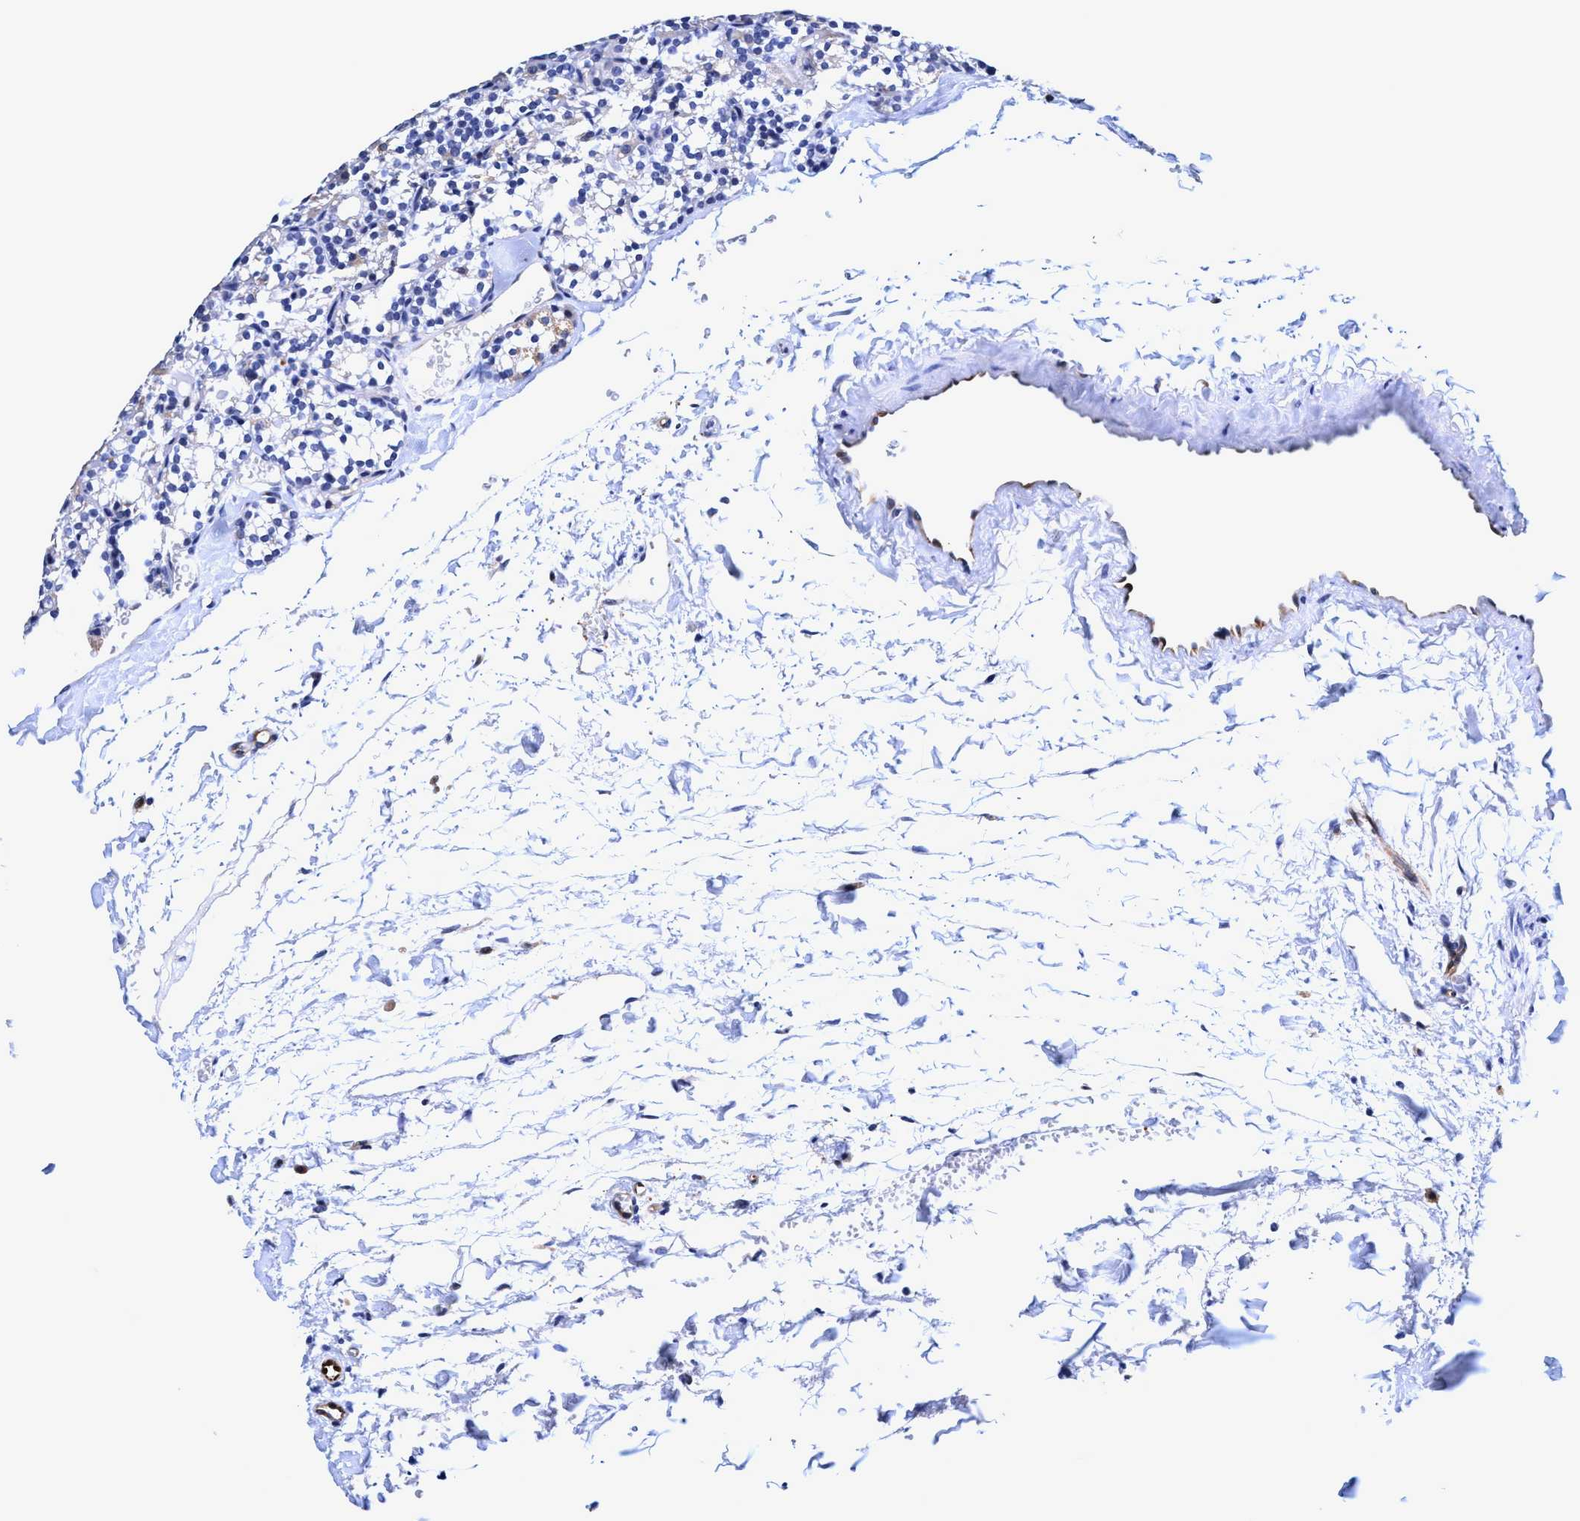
{"staining": {"intensity": "moderate", "quantity": "25%-75%", "location": "cytoplasmic/membranous"}, "tissue": "parathyroid gland", "cell_type": "Glandular cells", "image_type": "normal", "snomed": [{"axis": "morphology", "description": "Normal tissue, NOS"}, {"axis": "topography", "description": "Parathyroid gland"}], "caption": "This photomicrograph demonstrates immunohistochemistry staining of normal parathyroid gland, with medium moderate cytoplasmic/membranous staining in about 25%-75% of glandular cells.", "gene": "UBALD2", "patient": {"sex": "female", "age": 64}}